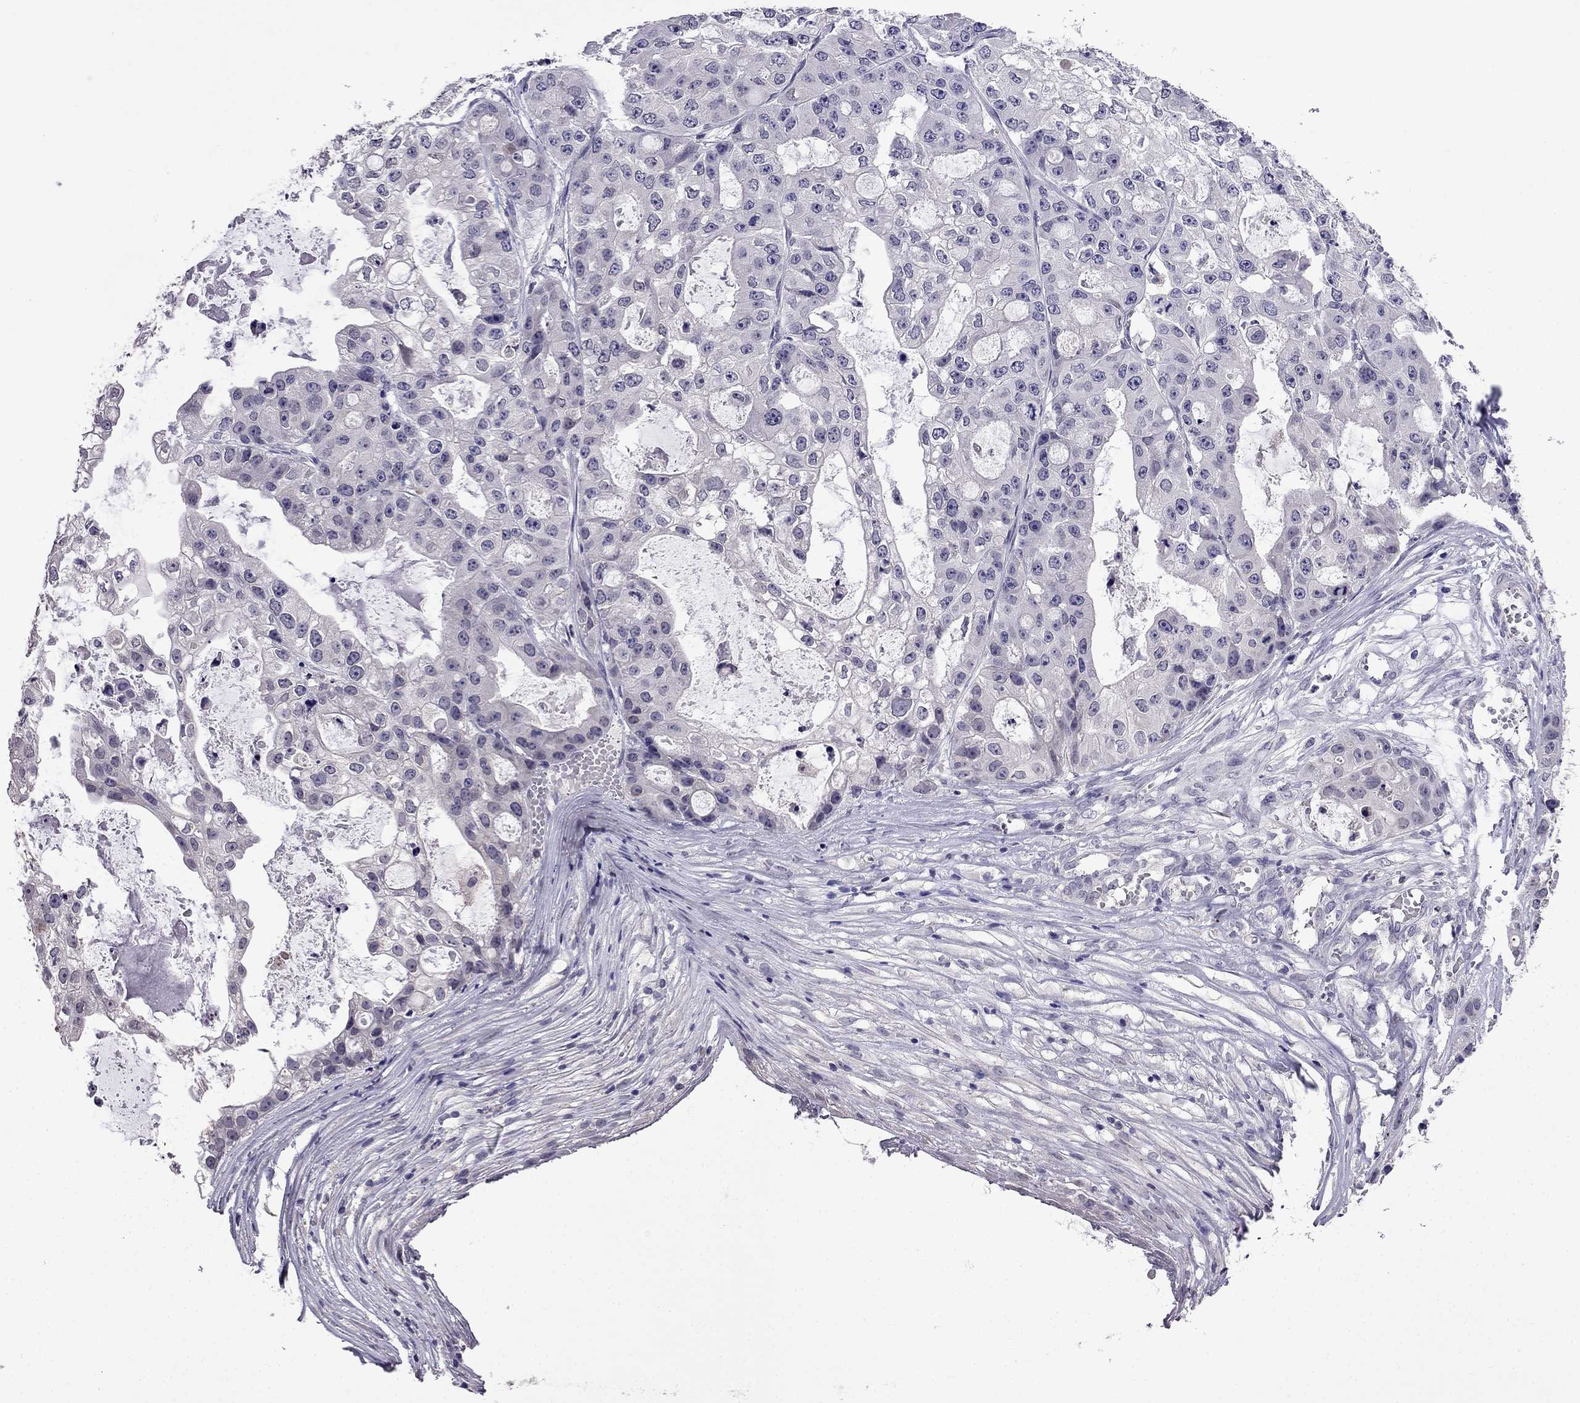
{"staining": {"intensity": "negative", "quantity": "none", "location": "none"}, "tissue": "ovarian cancer", "cell_type": "Tumor cells", "image_type": "cancer", "snomed": [{"axis": "morphology", "description": "Cystadenocarcinoma, serous, NOS"}, {"axis": "topography", "description": "Ovary"}], "caption": "Immunohistochemistry (IHC) of human ovarian cancer shows no positivity in tumor cells.", "gene": "AQP9", "patient": {"sex": "female", "age": 56}}